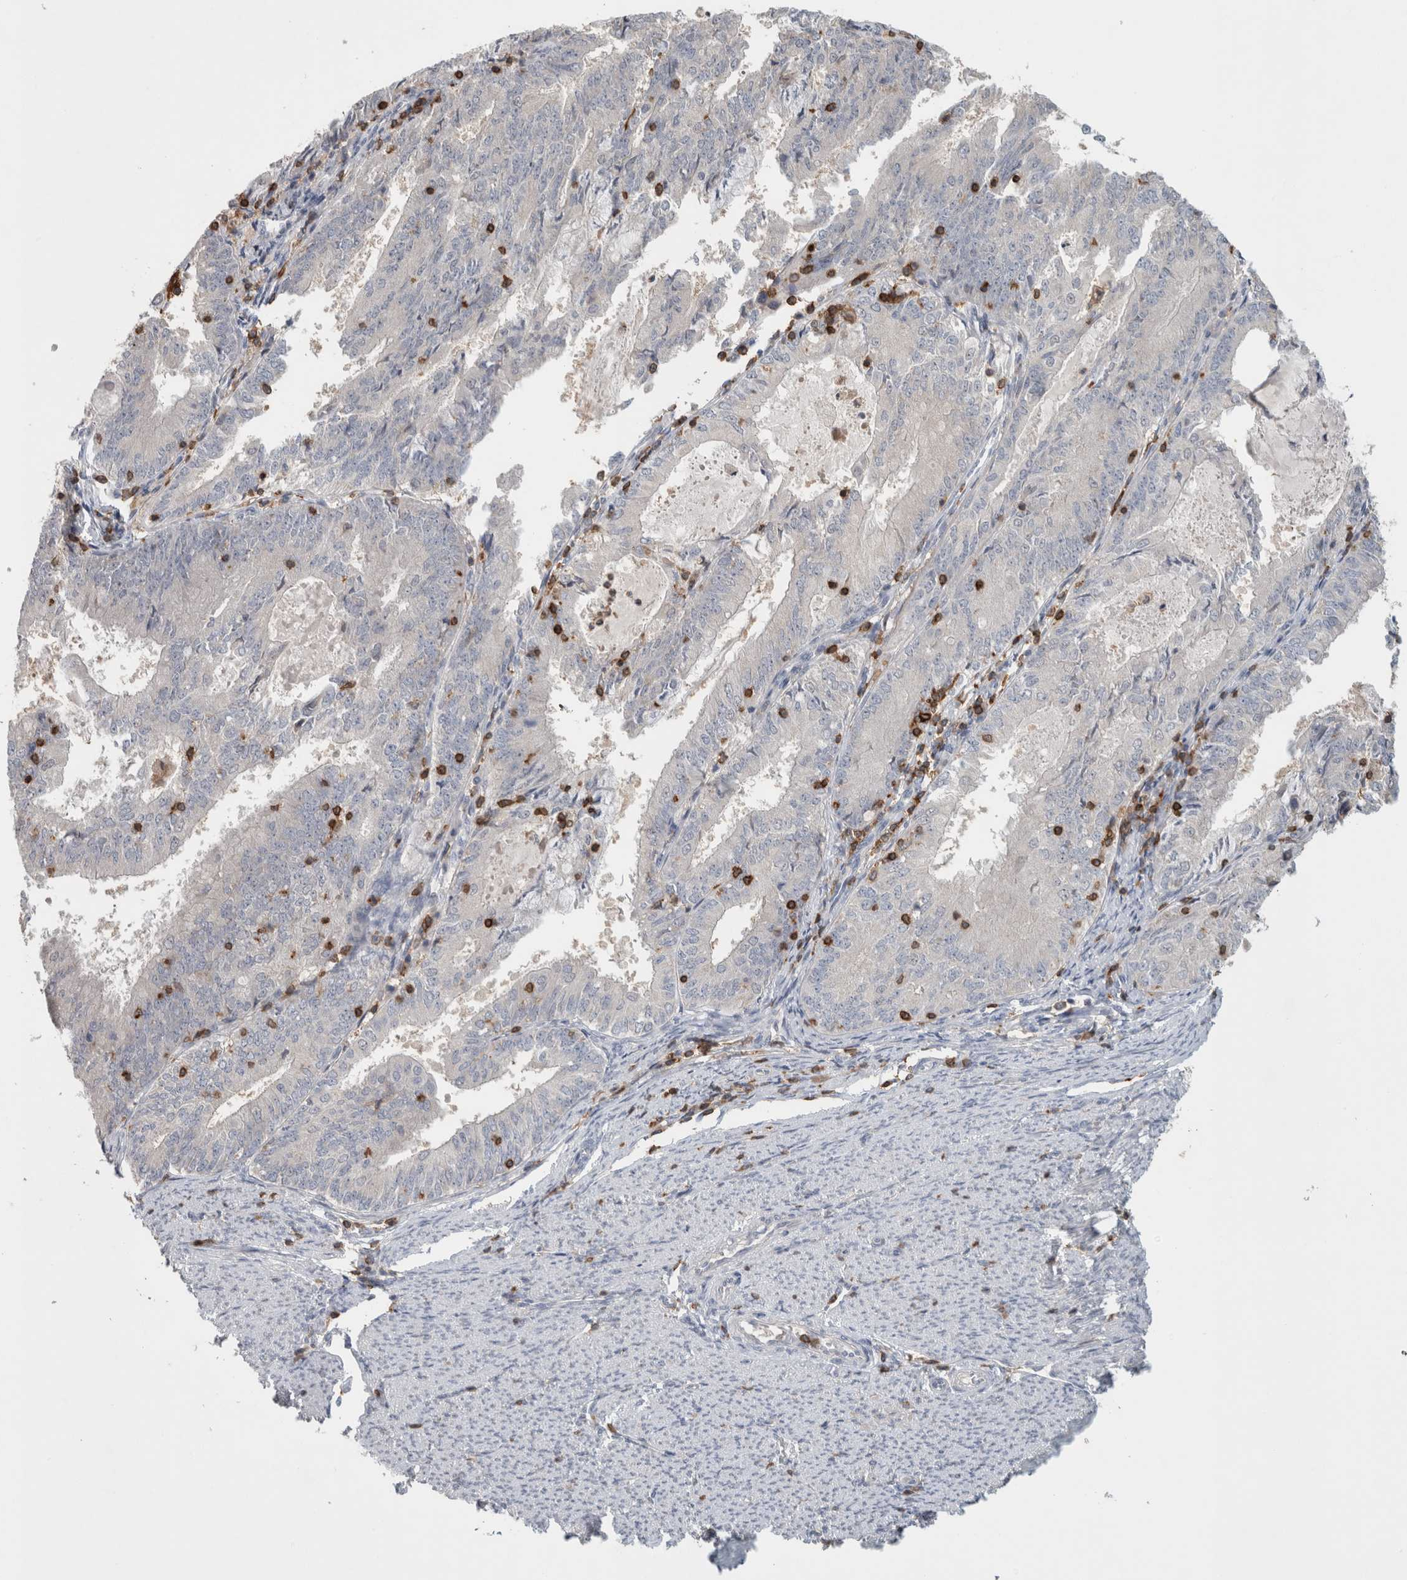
{"staining": {"intensity": "negative", "quantity": "none", "location": "none"}, "tissue": "endometrial cancer", "cell_type": "Tumor cells", "image_type": "cancer", "snomed": [{"axis": "morphology", "description": "Adenocarcinoma, NOS"}, {"axis": "topography", "description": "Endometrium"}], "caption": "Endometrial cancer was stained to show a protein in brown. There is no significant expression in tumor cells.", "gene": "GFRA2", "patient": {"sex": "female", "age": 57}}